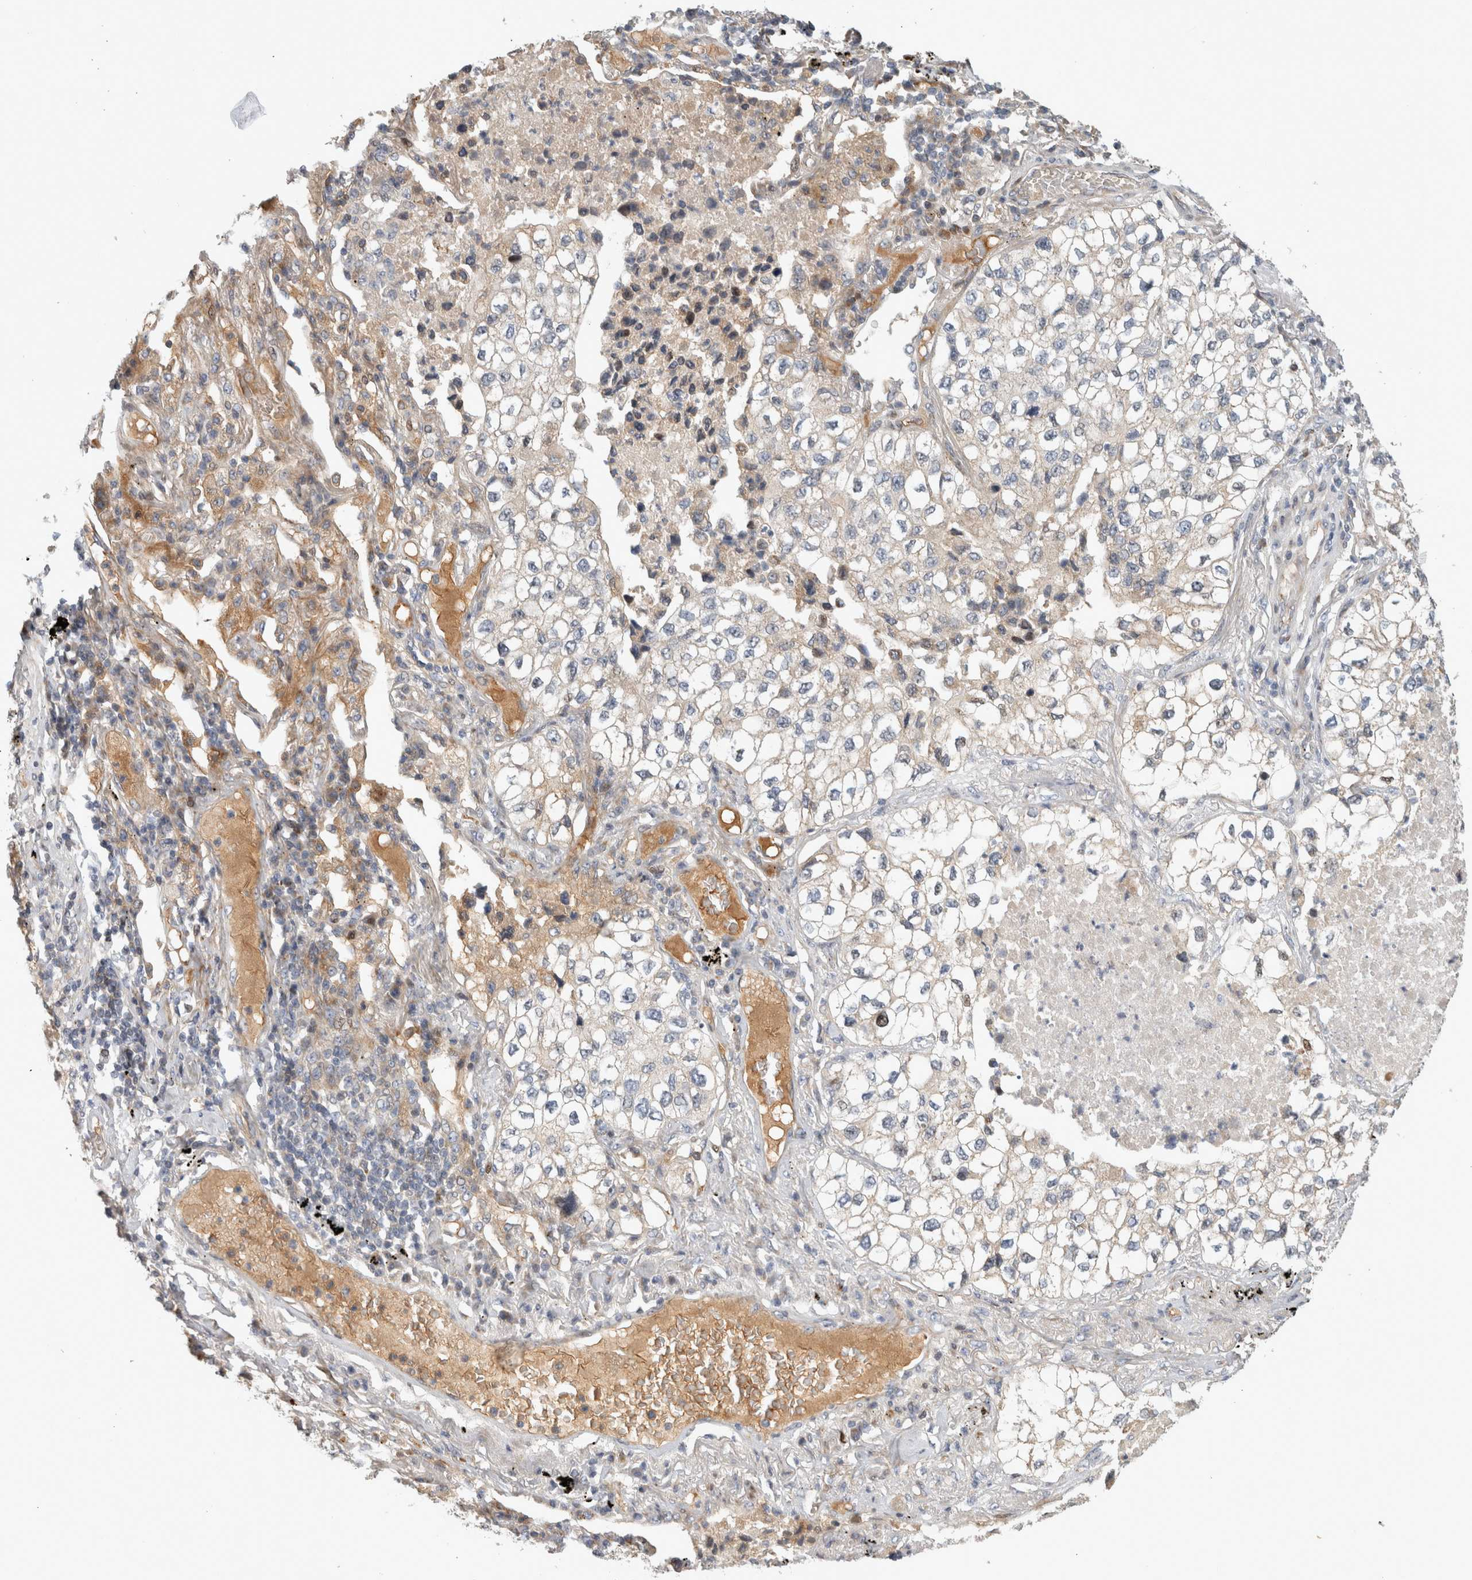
{"staining": {"intensity": "negative", "quantity": "none", "location": "none"}, "tissue": "lung cancer", "cell_type": "Tumor cells", "image_type": "cancer", "snomed": [{"axis": "morphology", "description": "Adenocarcinoma, NOS"}, {"axis": "topography", "description": "Lung"}], "caption": "An immunohistochemistry (IHC) photomicrograph of lung adenocarcinoma is shown. There is no staining in tumor cells of lung adenocarcinoma.", "gene": "RBM48", "patient": {"sex": "male", "age": 63}}